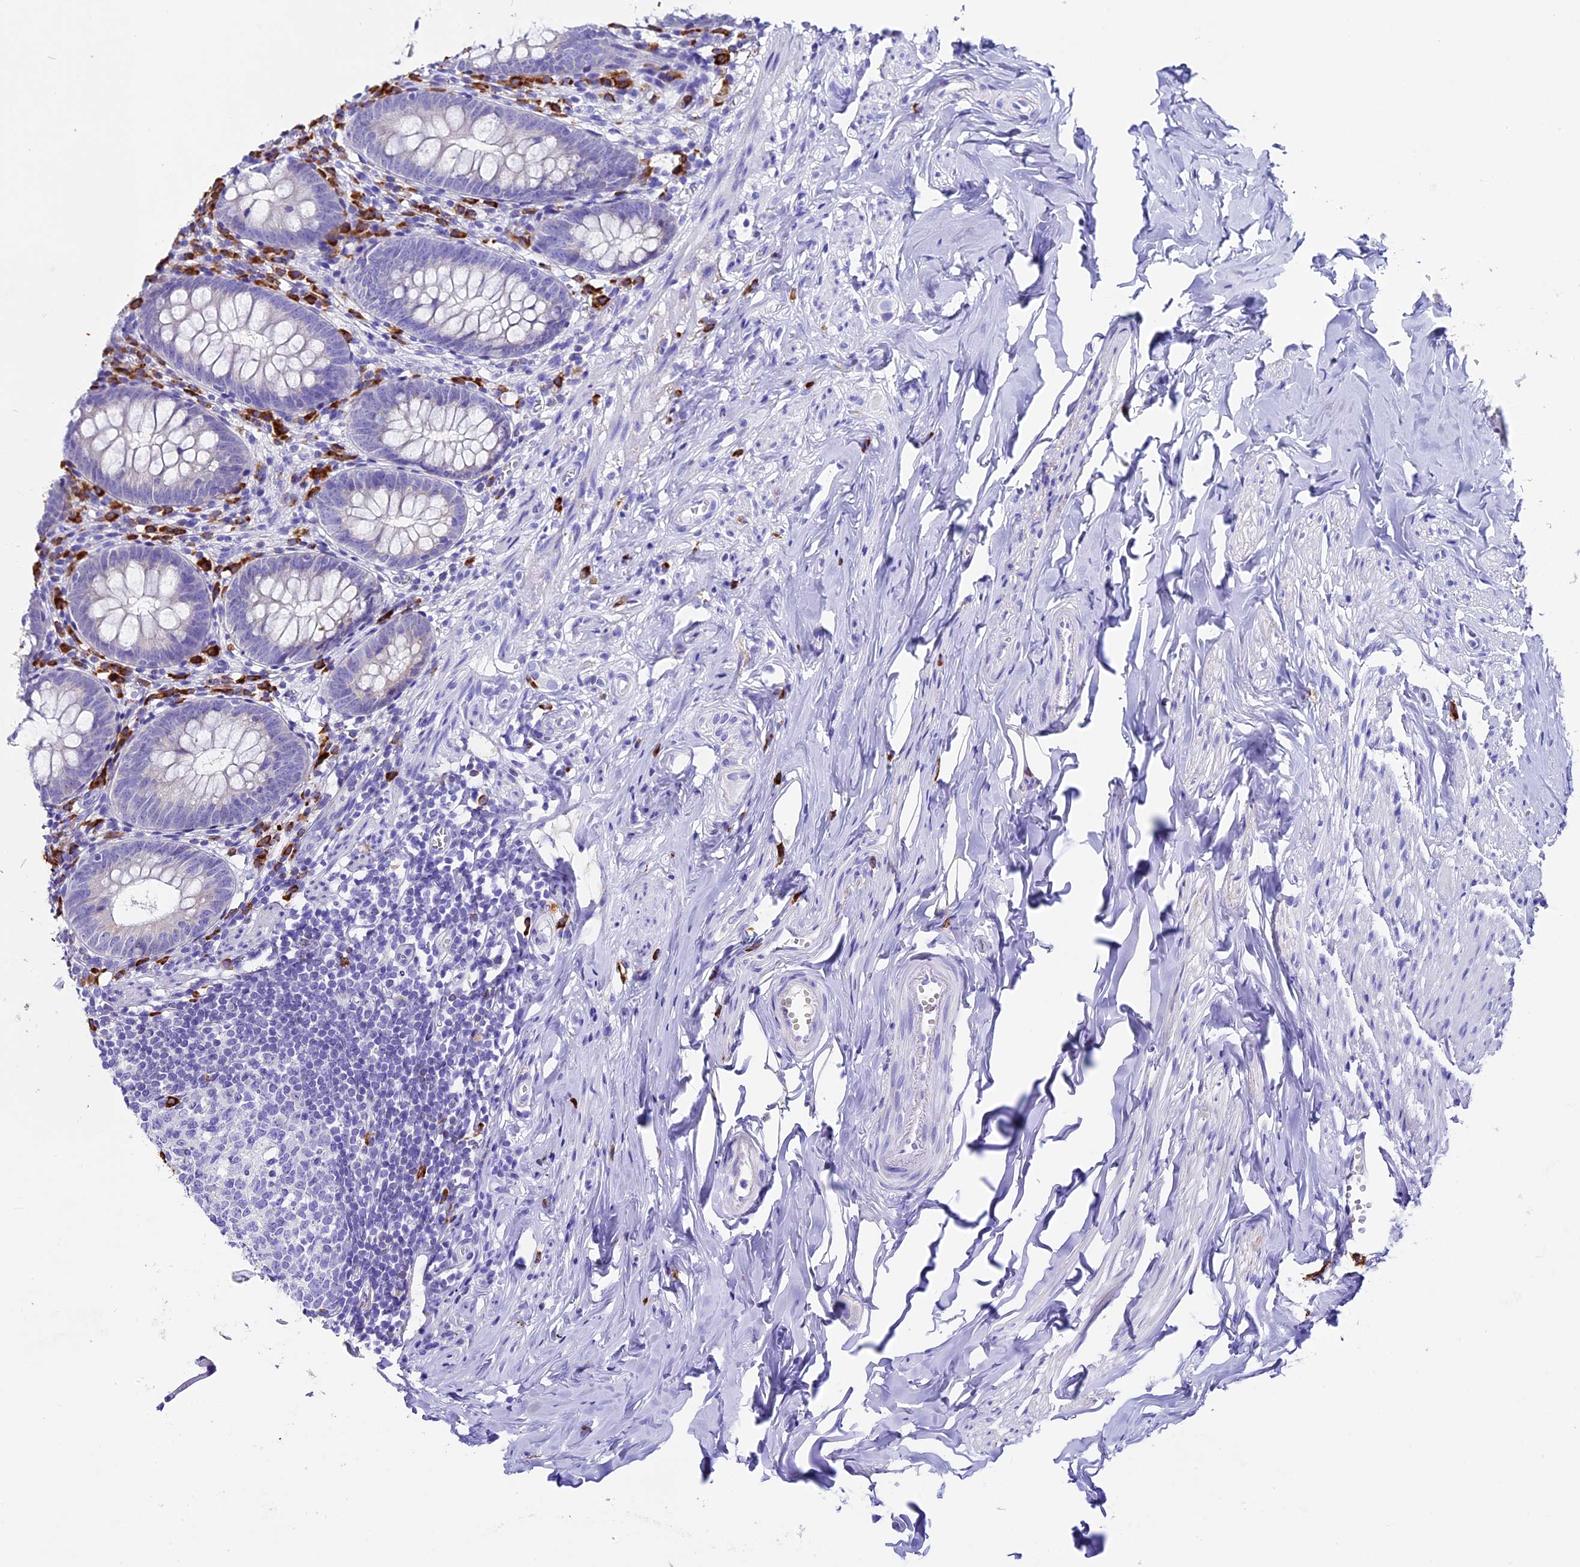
{"staining": {"intensity": "negative", "quantity": "none", "location": "none"}, "tissue": "appendix", "cell_type": "Glandular cells", "image_type": "normal", "snomed": [{"axis": "morphology", "description": "Normal tissue, NOS"}, {"axis": "topography", "description": "Appendix"}], "caption": "The histopathology image shows no significant staining in glandular cells of appendix. (IHC, brightfield microscopy, high magnification).", "gene": "FKBP11", "patient": {"sex": "female", "age": 51}}